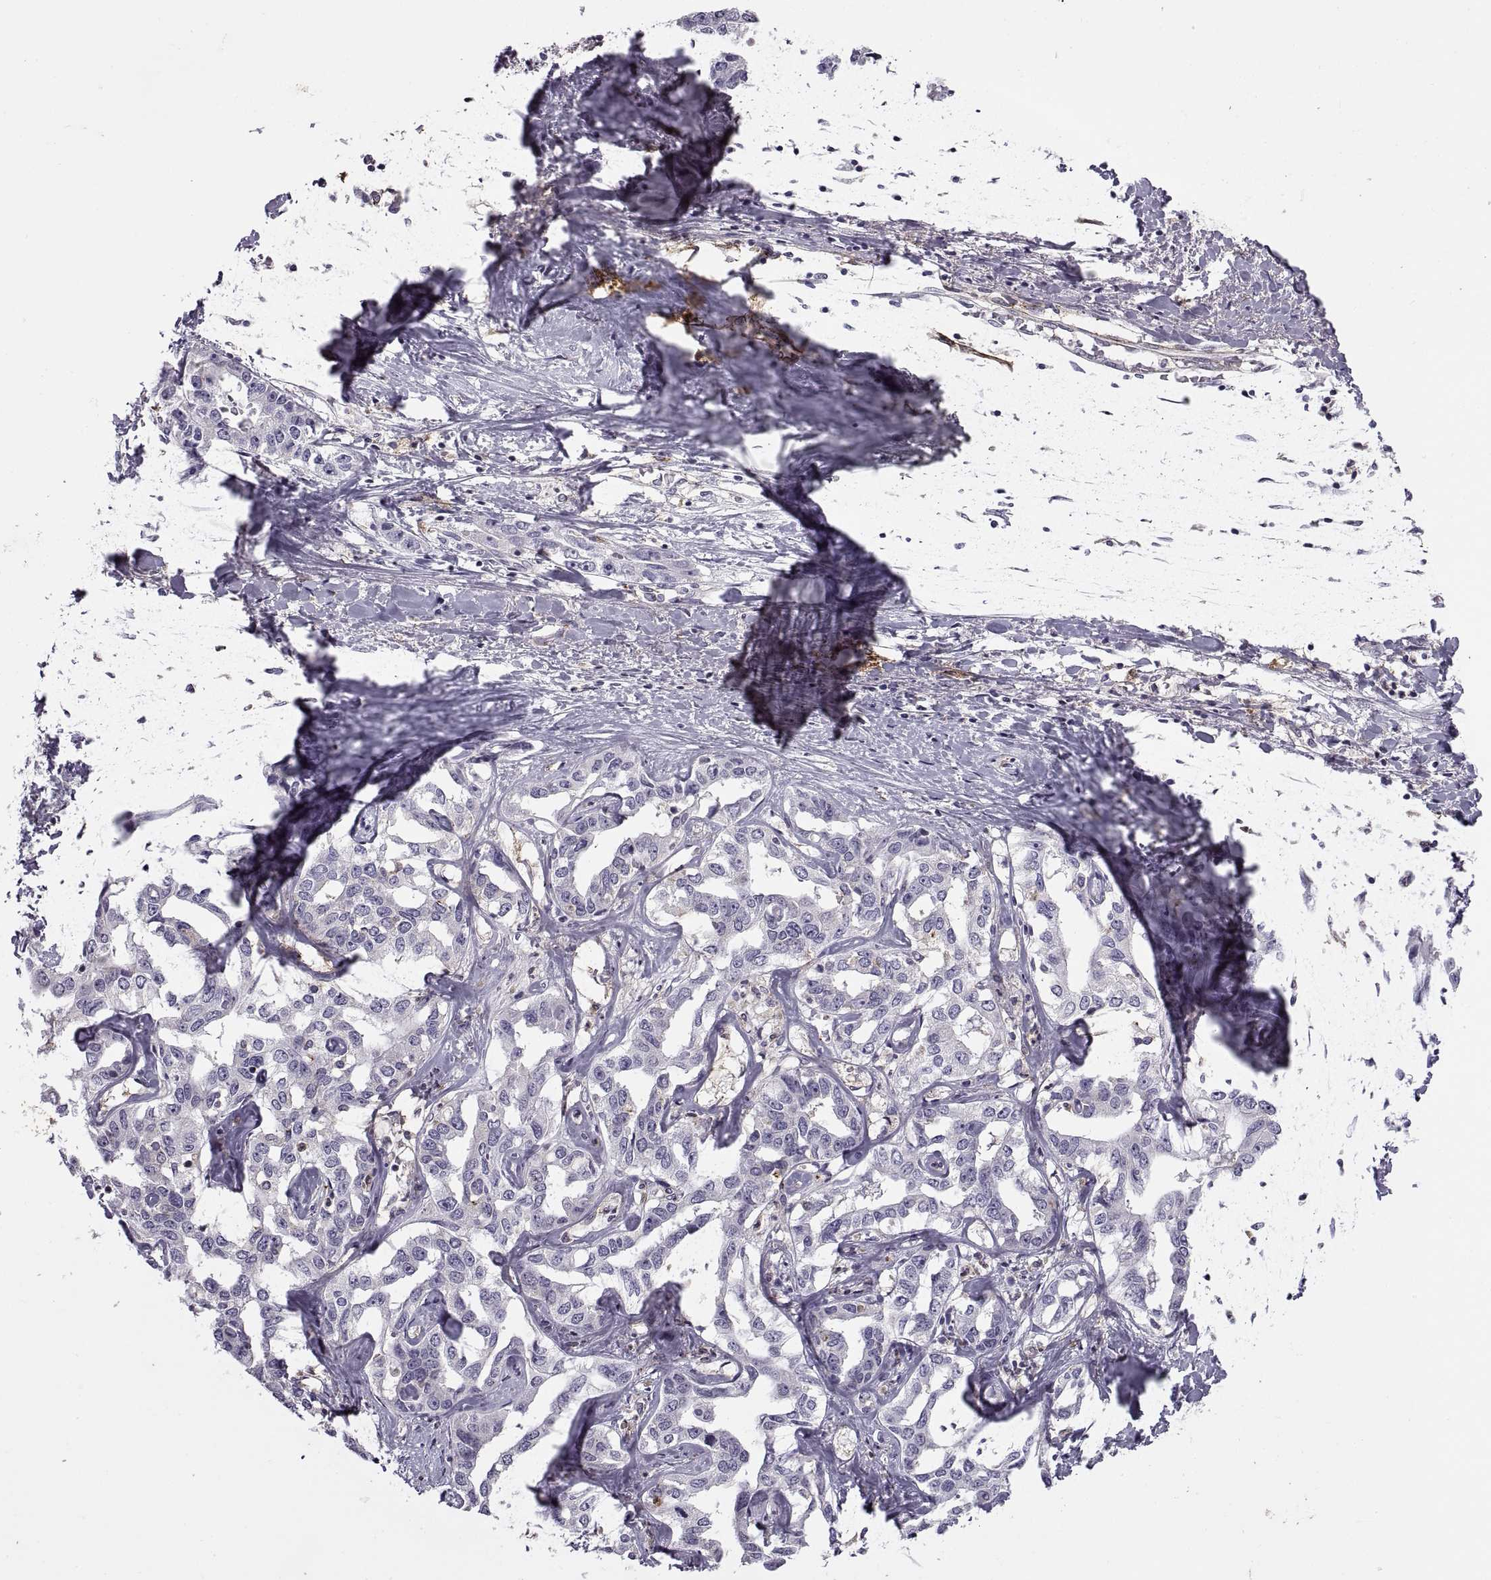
{"staining": {"intensity": "negative", "quantity": "none", "location": "none"}, "tissue": "liver cancer", "cell_type": "Tumor cells", "image_type": "cancer", "snomed": [{"axis": "morphology", "description": "Cholangiocarcinoma"}, {"axis": "topography", "description": "Liver"}], "caption": "Immunohistochemistry (IHC) histopathology image of liver cancer stained for a protein (brown), which demonstrates no positivity in tumor cells. Nuclei are stained in blue.", "gene": "RALB", "patient": {"sex": "male", "age": 59}}